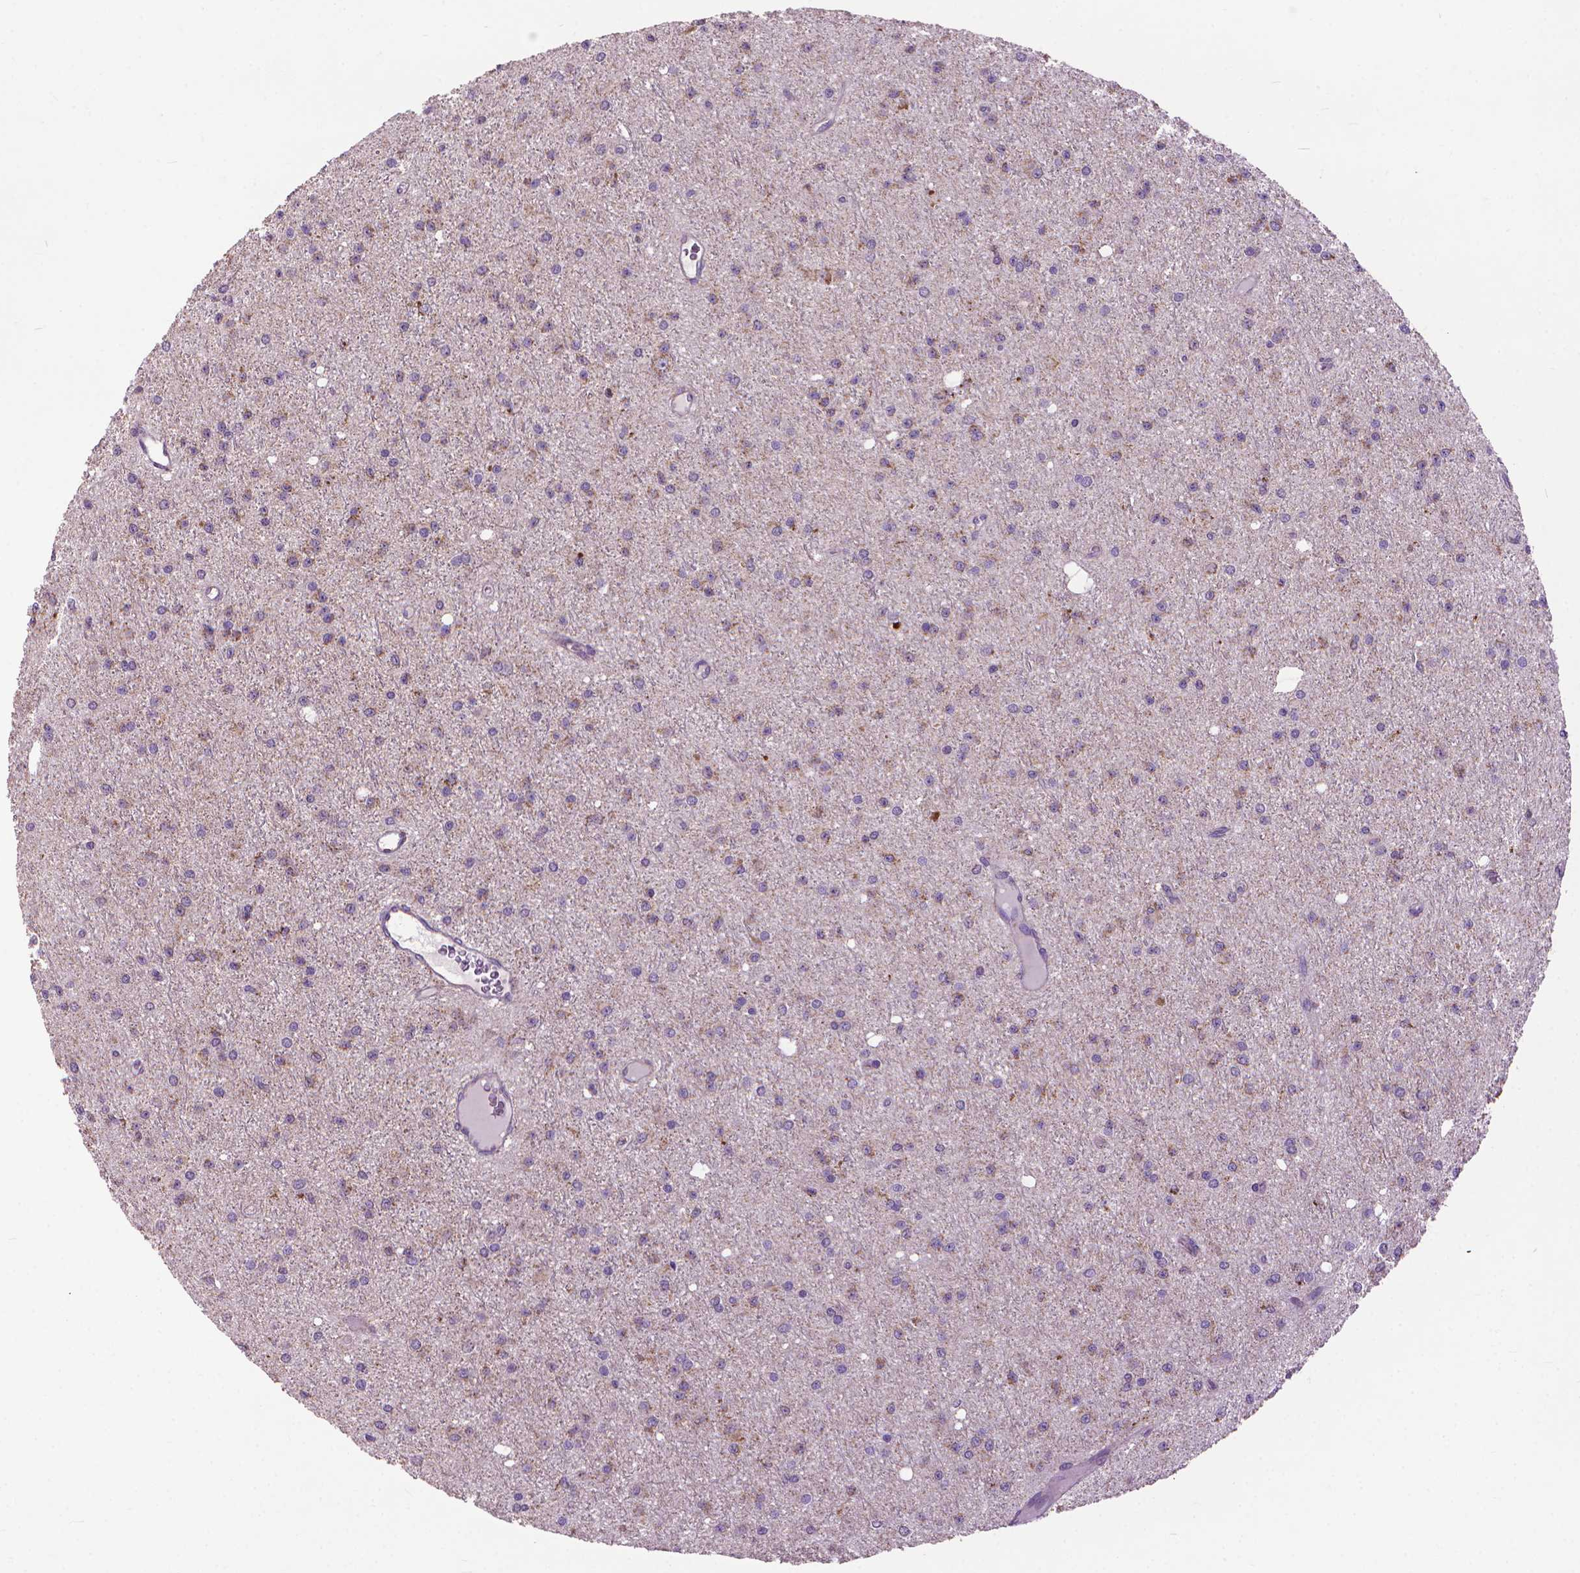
{"staining": {"intensity": "strong", "quantity": "<25%", "location": "cytoplasmic/membranous"}, "tissue": "glioma", "cell_type": "Tumor cells", "image_type": "cancer", "snomed": [{"axis": "morphology", "description": "Glioma, malignant, Low grade"}, {"axis": "topography", "description": "Brain"}], "caption": "Brown immunohistochemical staining in human malignant glioma (low-grade) exhibits strong cytoplasmic/membranous staining in about <25% of tumor cells. The staining is performed using DAB brown chromogen to label protein expression. The nuclei are counter-stained blue using hematoxylin.", "gene": "VDAC1", "patient": {"sex": "male", "age": 27}}